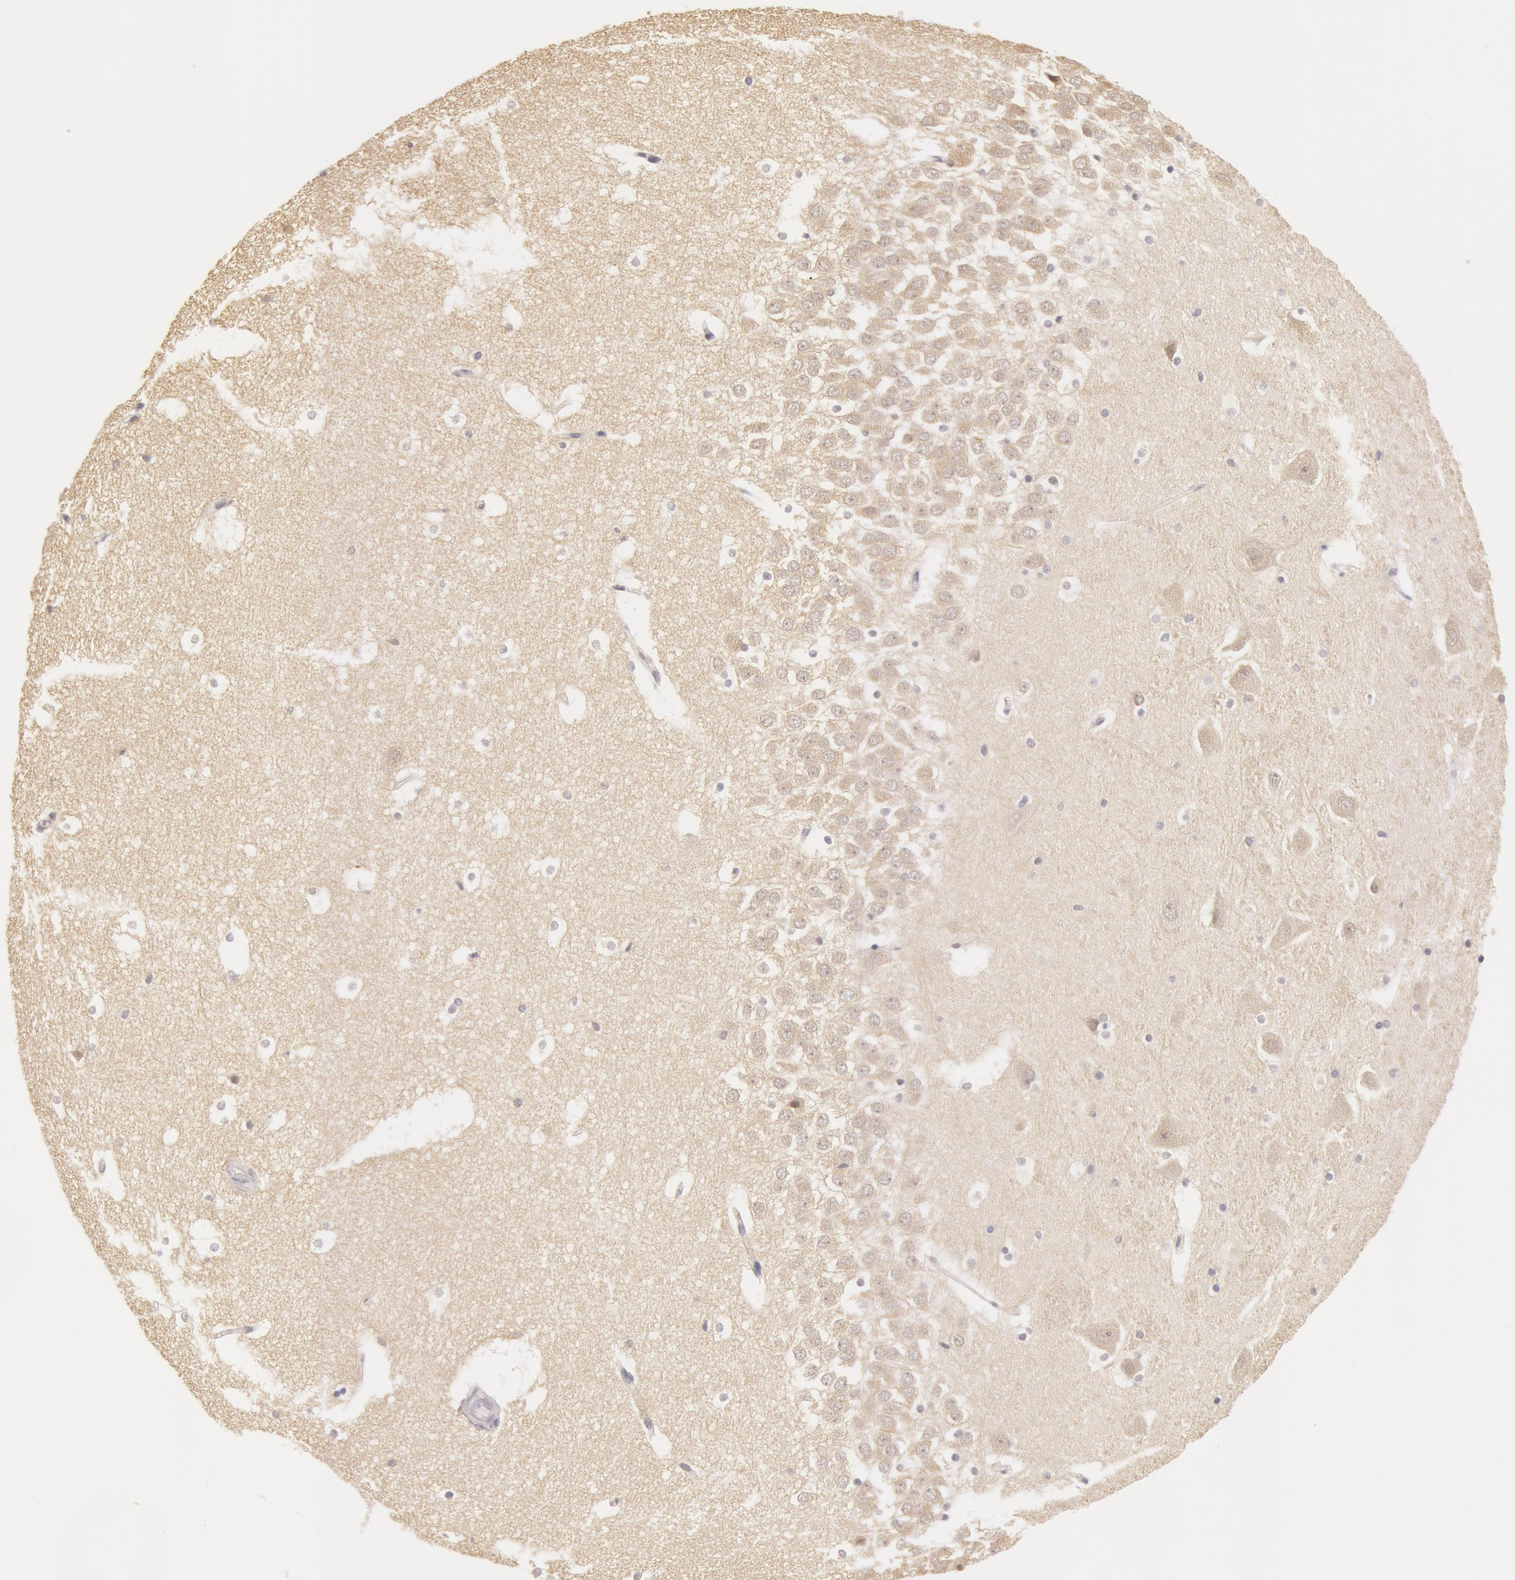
{"staining": {"intensity": "negative", "quantity": "none", "location": "none"}, "tissue": "hippocampus", "cell_type": "Glial cells", "image_type": "normal", "snomed": [{"axis": "morphology", "description": "Normal tissue, NOS"}, {"axis": "topography", "description": "Hippocampus"}], "caption": "Hippocampus stained for a protein using immunohistochemistry displays no expression glial cells.", "gene": "ZNF597", "patient": {"sex": "male", "age": 45}}